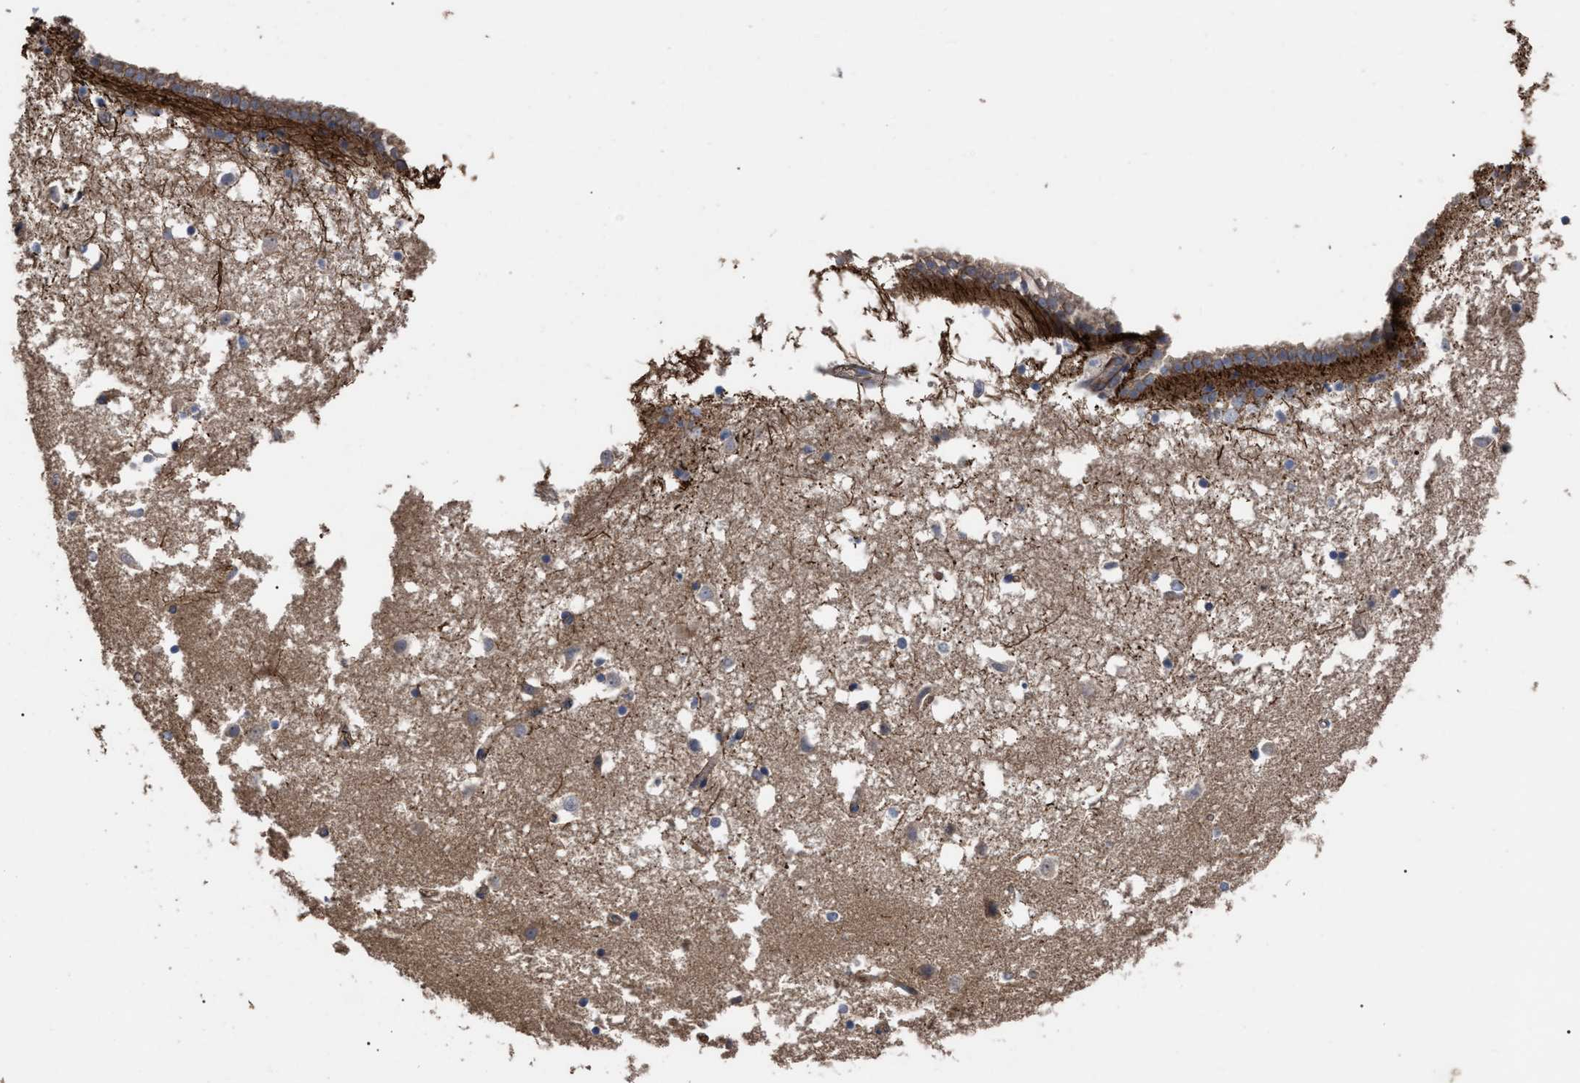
{"staining": {"intensity": "weak", "quantity": "25%-75%", "location": "cytoplasmic/membranous"}, "tissue": "caudate", "cell_type": "Glial cells", "image_type": "normal", "snomed": [{"axis": "morphology", "description": "Normal tissue, NOS"}, {"axis": "topography", "description": "Lateral ventricle wall"}], "caption": "A high-resolution micrograph shows immunohistochemistry (IHC) staining of normal caudate, which reveals weak cytoplasmic/membranous positivity in about 25%-75% of glial cells.", "gene": "BTN2A1", "patient": {"sex": "male", "age": 45}}